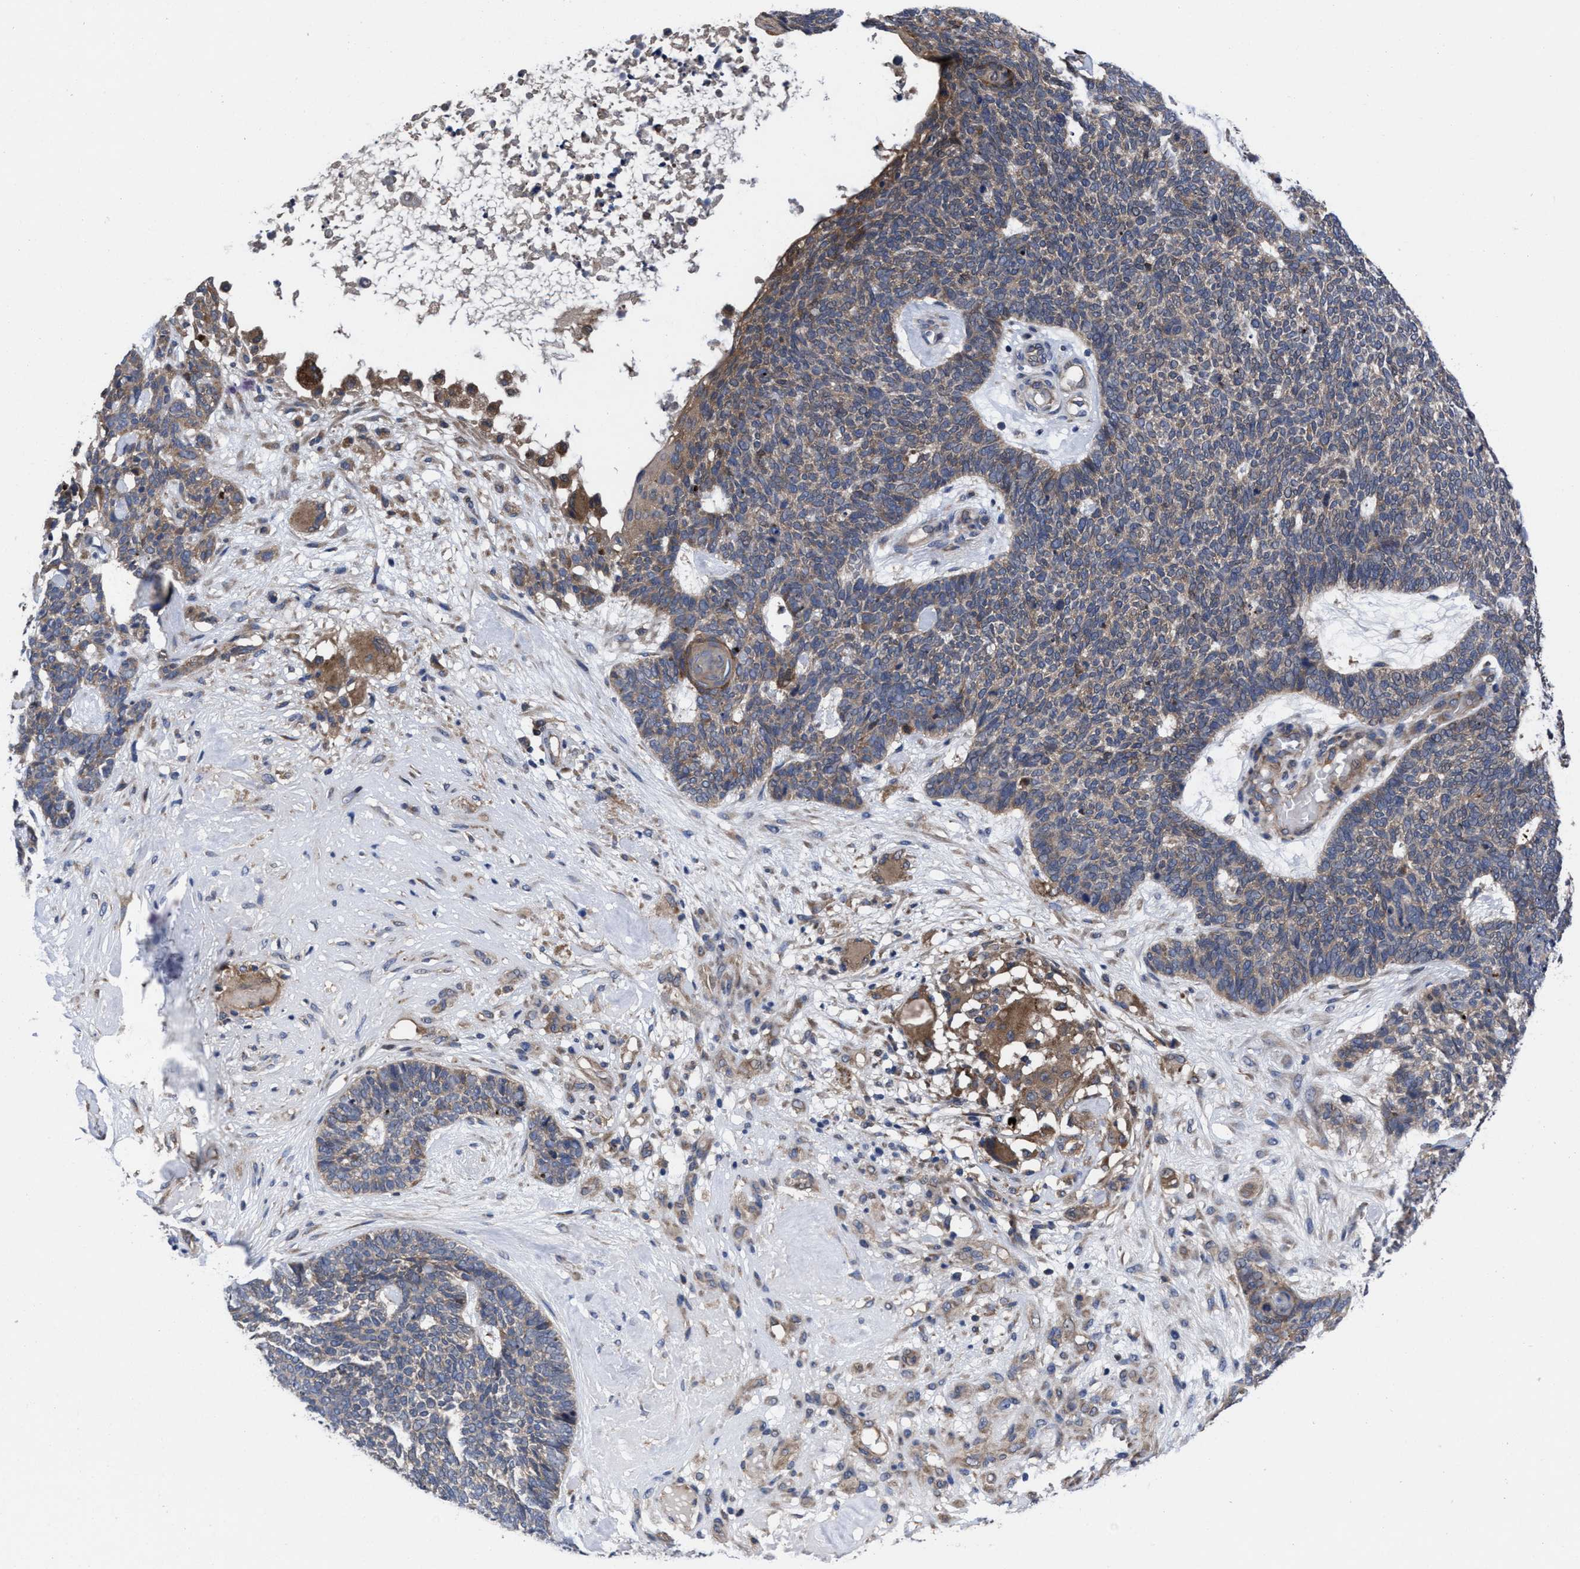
{"staining": {"intensity": "weak", "quantity": ">75%", "location": "cytoplasmic/membranous"}, "tissue": "skin cancer", "cell_type": "Tumor cells", "image_type": "cancer", "snomed": [{"axis": "morphology", "description": "Basal cell carcinoma"}, {"axis": "topography", "description": "Skin"}], "caption": "Immunohistochemical staining of human skin cancer reveals low levels of weak cytoplasmic/membranous expression in approximately >75% of tumor cells.", "gene": "TXNDC17", "patient": {"sex": "female", "age": 84}}